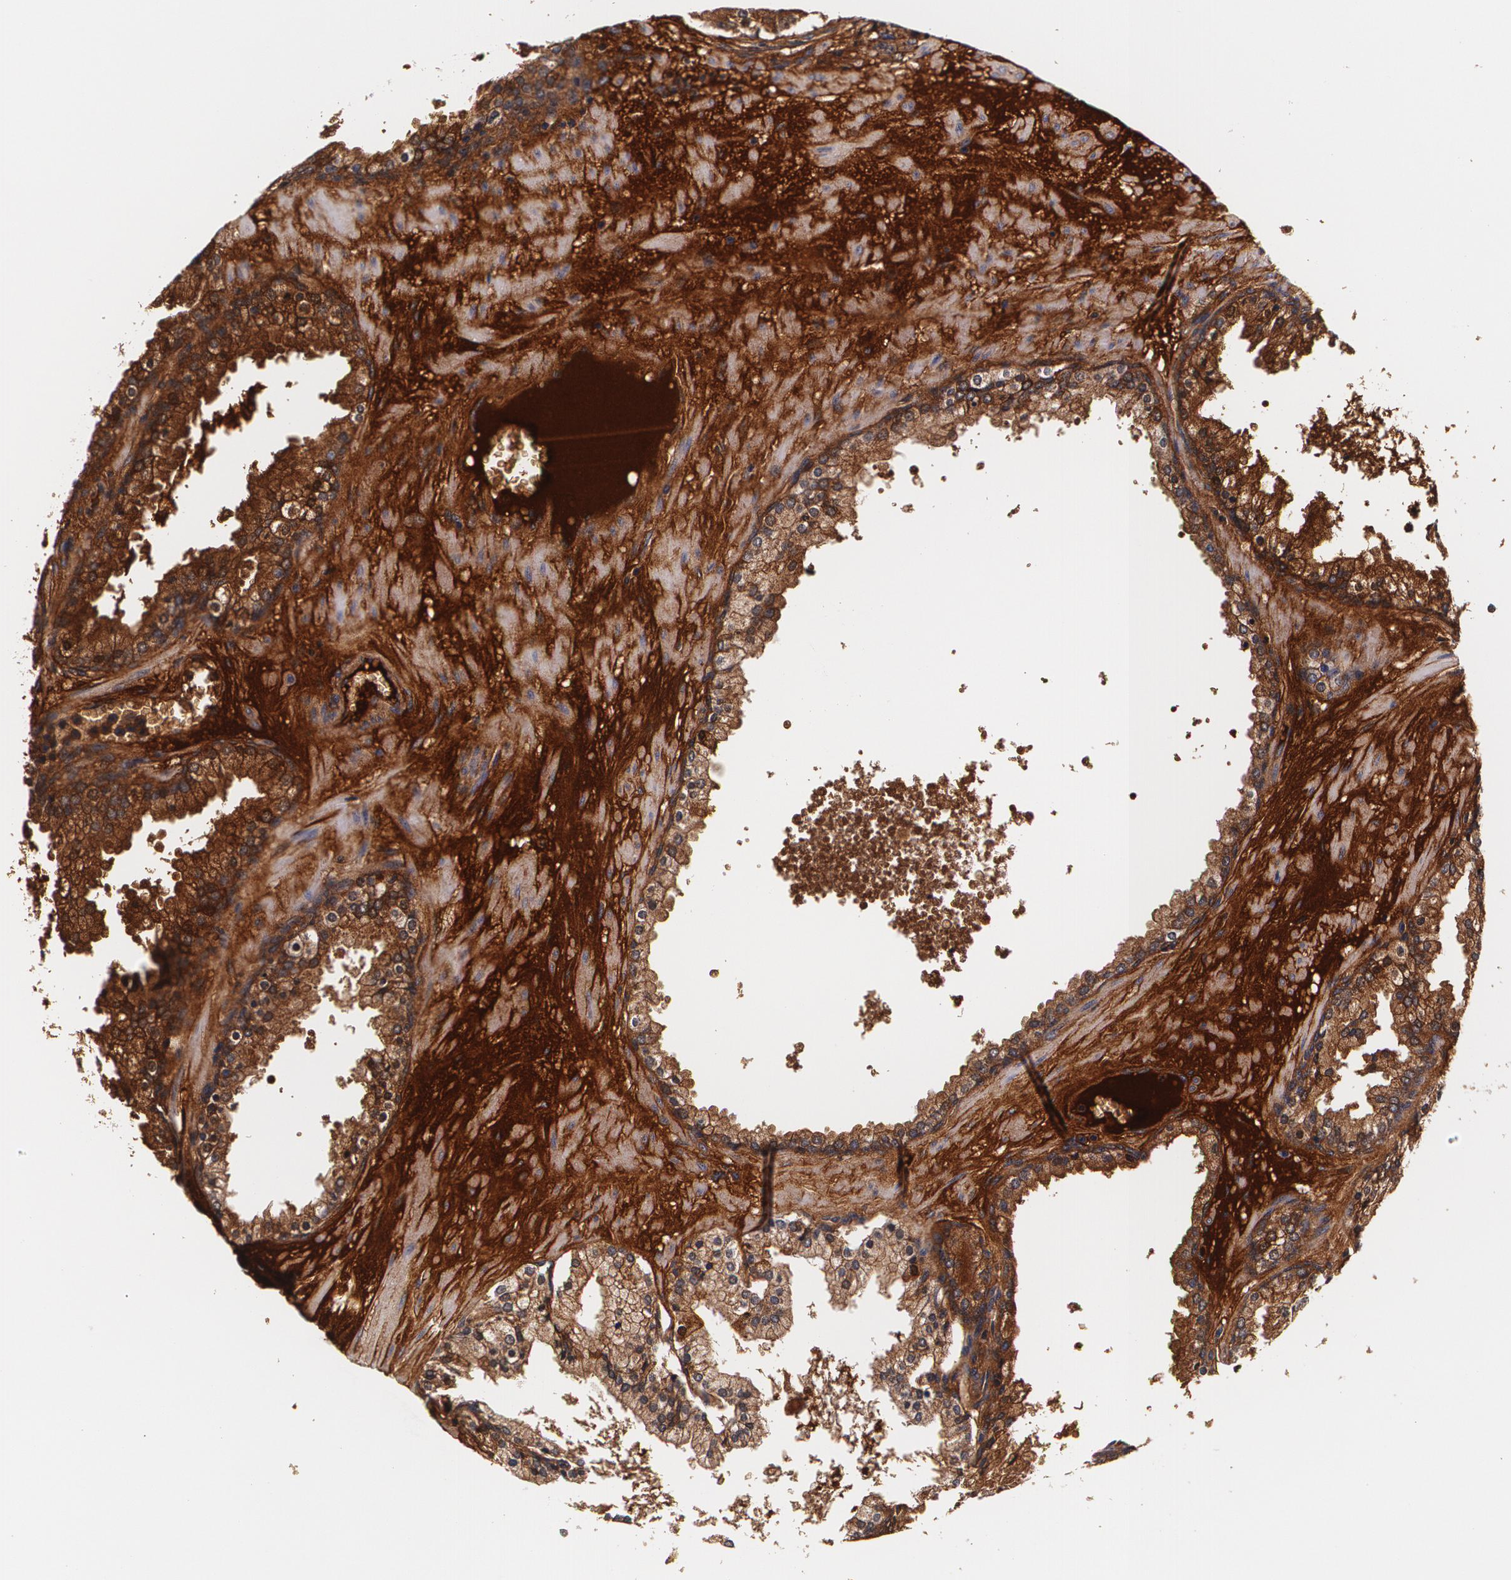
{"staining": {"intensity": "moderate", "quantity": ">75%", "location": "cytoplasmic/membranous"}, "tissue": "prostate cancer", "cell_type": "Tumor cells", "image_type": "cancer", "snomed": [{"axis": "morphology", "description": "Adenocarcinoma, Medium grade"}, {"axis": "topography", "description": "Prostate"}], "caption": "IHC (DAB) staining of prostate adenocarcinoma (medium-grade) demonstrates moderate cytoplasmic/membranous protein staining in approximately >75% of tumor cells. Nuclei are stained in blue.", "gene": "TTR", "patient": {"sex": "male", "age": 60}}